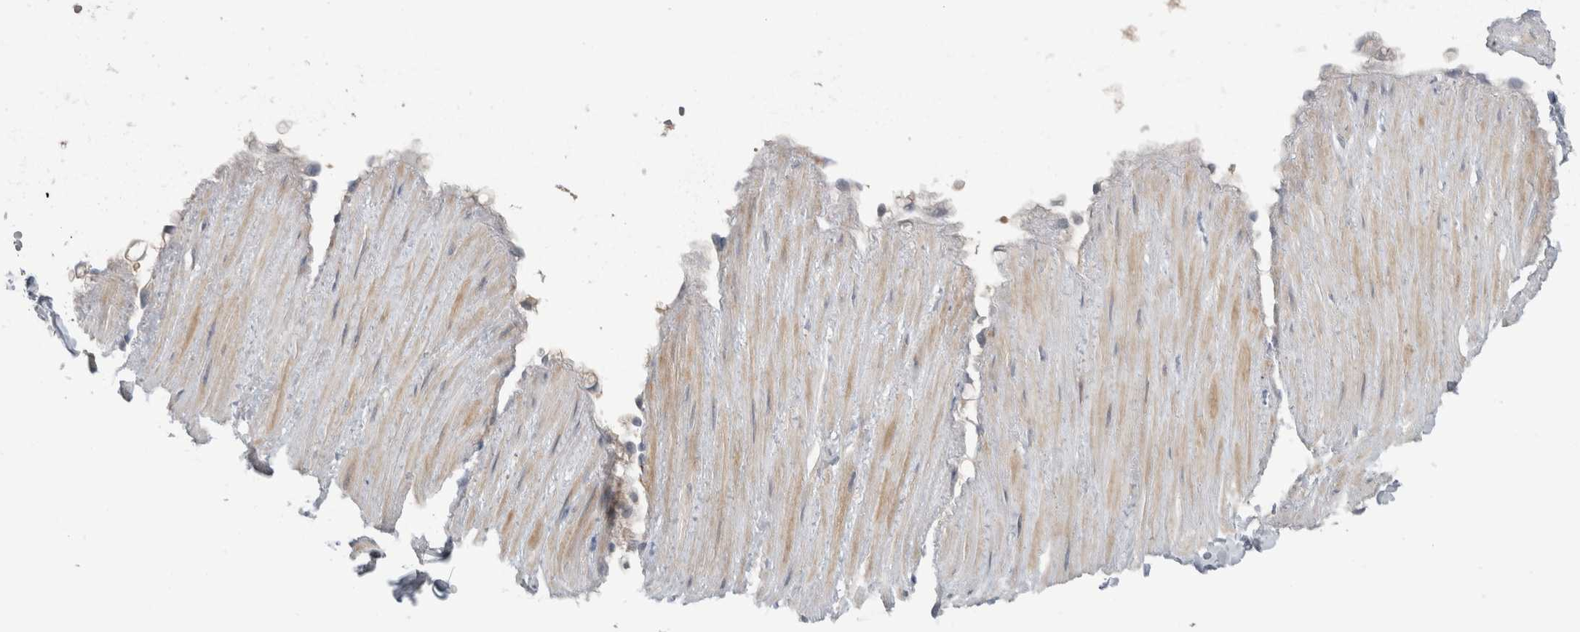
{"staining": {"intensity": "negative", "quantity": "none", "location": "none"}, "tissue": "adipose tissue", "cell_type": "Adipocytes", "image_type": "normal", "snomed": [{"axis": "morphology", "description": "Normal tissue, NOS"}, {"axis": "topography", "description": "Adipose tissue"}, {"axis": "topography", "description": "Vascular tissue"}, {"axis": "topography", "description": "Peripheral nerve tissue"}], "caption": "Image shows no protein staining in adipocytes of normal adipose tissue. (DAB IHC visualized using brightfield microscopy, high magnification).", "gene": "ADAM2", "patient": {"sex": "male", "age": 25}}